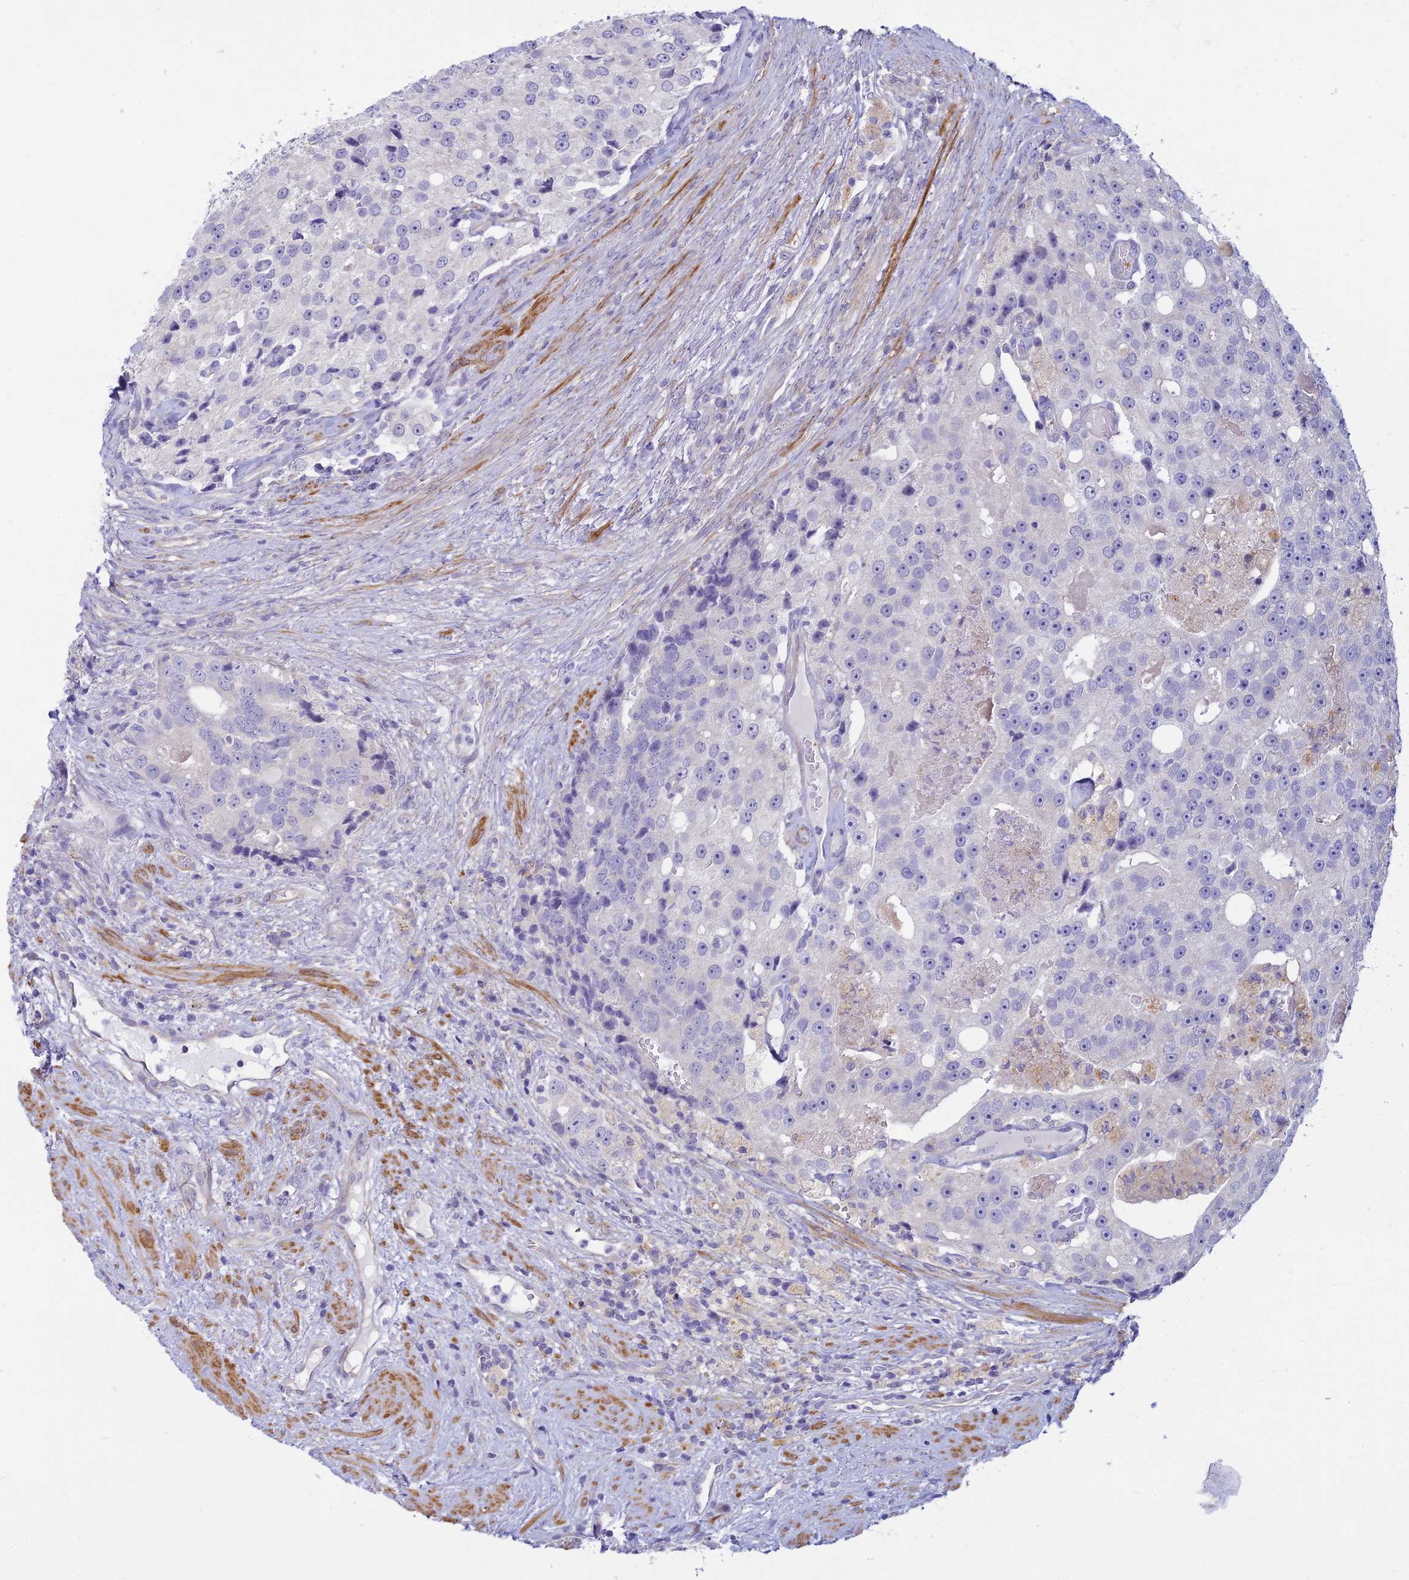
{"staining": {"intensity": "negative", "quantity": "none", "location": "none"}, "tissue": "prostate cancer", "cell_type": "Tumor cells", "image_type": "cancer", "snomed": [{"axis": "morphology", "description": "Adenocarcinoma, High grade"}, {"axis": "topography", "description": "Prostate"}], "caption": "Human prostate cancer stained for a protein using immunohistochemistry (IHC) exhibits no expression in tumor cells.", "gene": "FBXW4", "patient": {"sex": "male", "age": 70}}